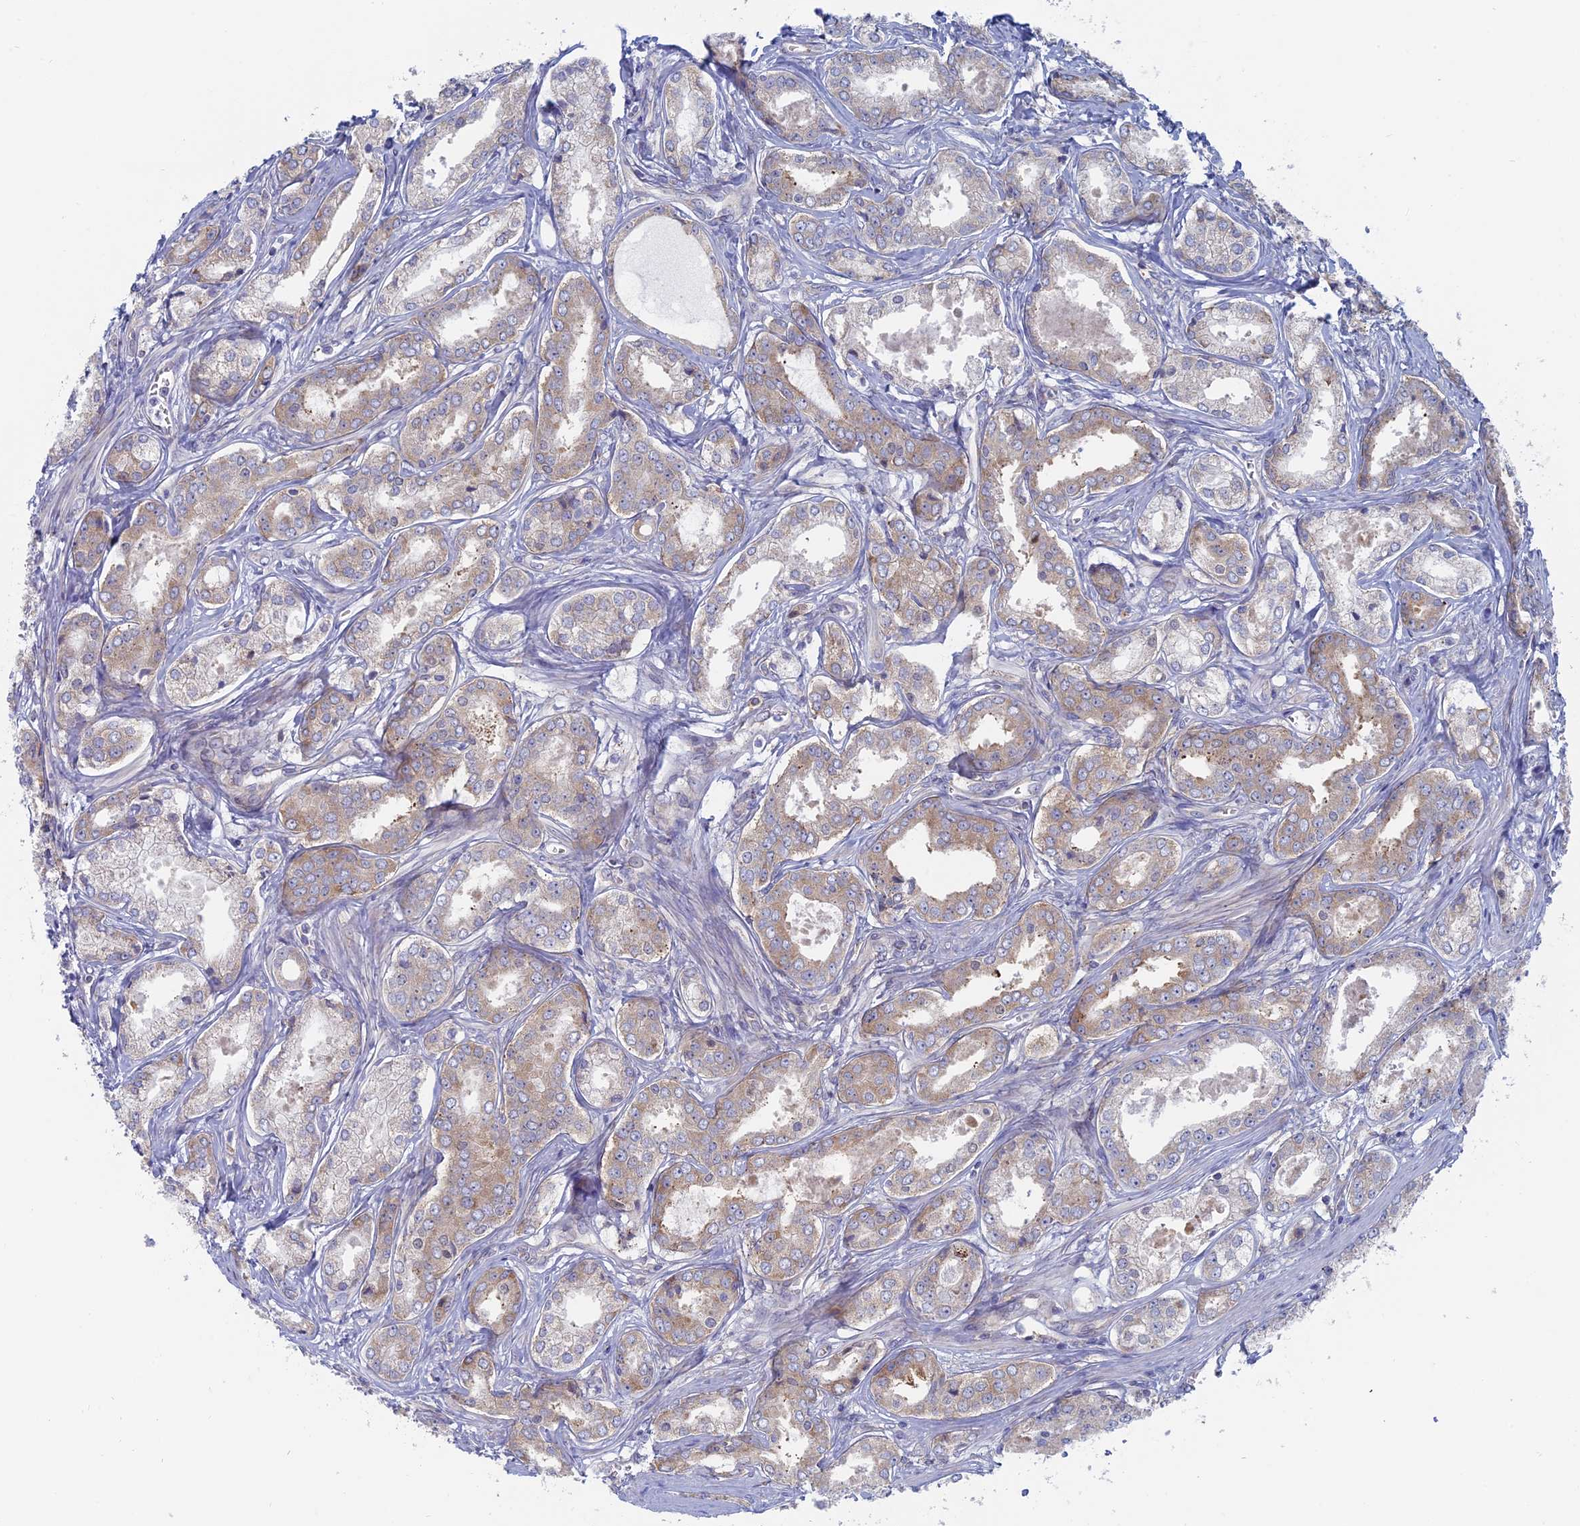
{"staining": {"intensity": "moderate", "quantity": "25%-75%", "location": "cytoplasmic/membranous"}, "tissue": "prostate cancer", "cell_type": "Tumor cells", "image_type": "cancer", "snomed": [{"axis": "morphology", "description": "Adenocarcinoma, Low grade"}, {"axis": "topography", "description": "Prostate"}], "caption": "Immunohistochemistry image of neoplastic tissue: prostate cancer (low-grade adenocarcinoma) stained using immunohistochemistry (IHC) displays medium levels of moderate protein expression localized specifically in the cytoplasmic/membranous of tumor cells, appearing as a cytoplasmic/membranous brown color.", "gene": "TBC1D30", "patient": {"sex": "male", "age": 68}}